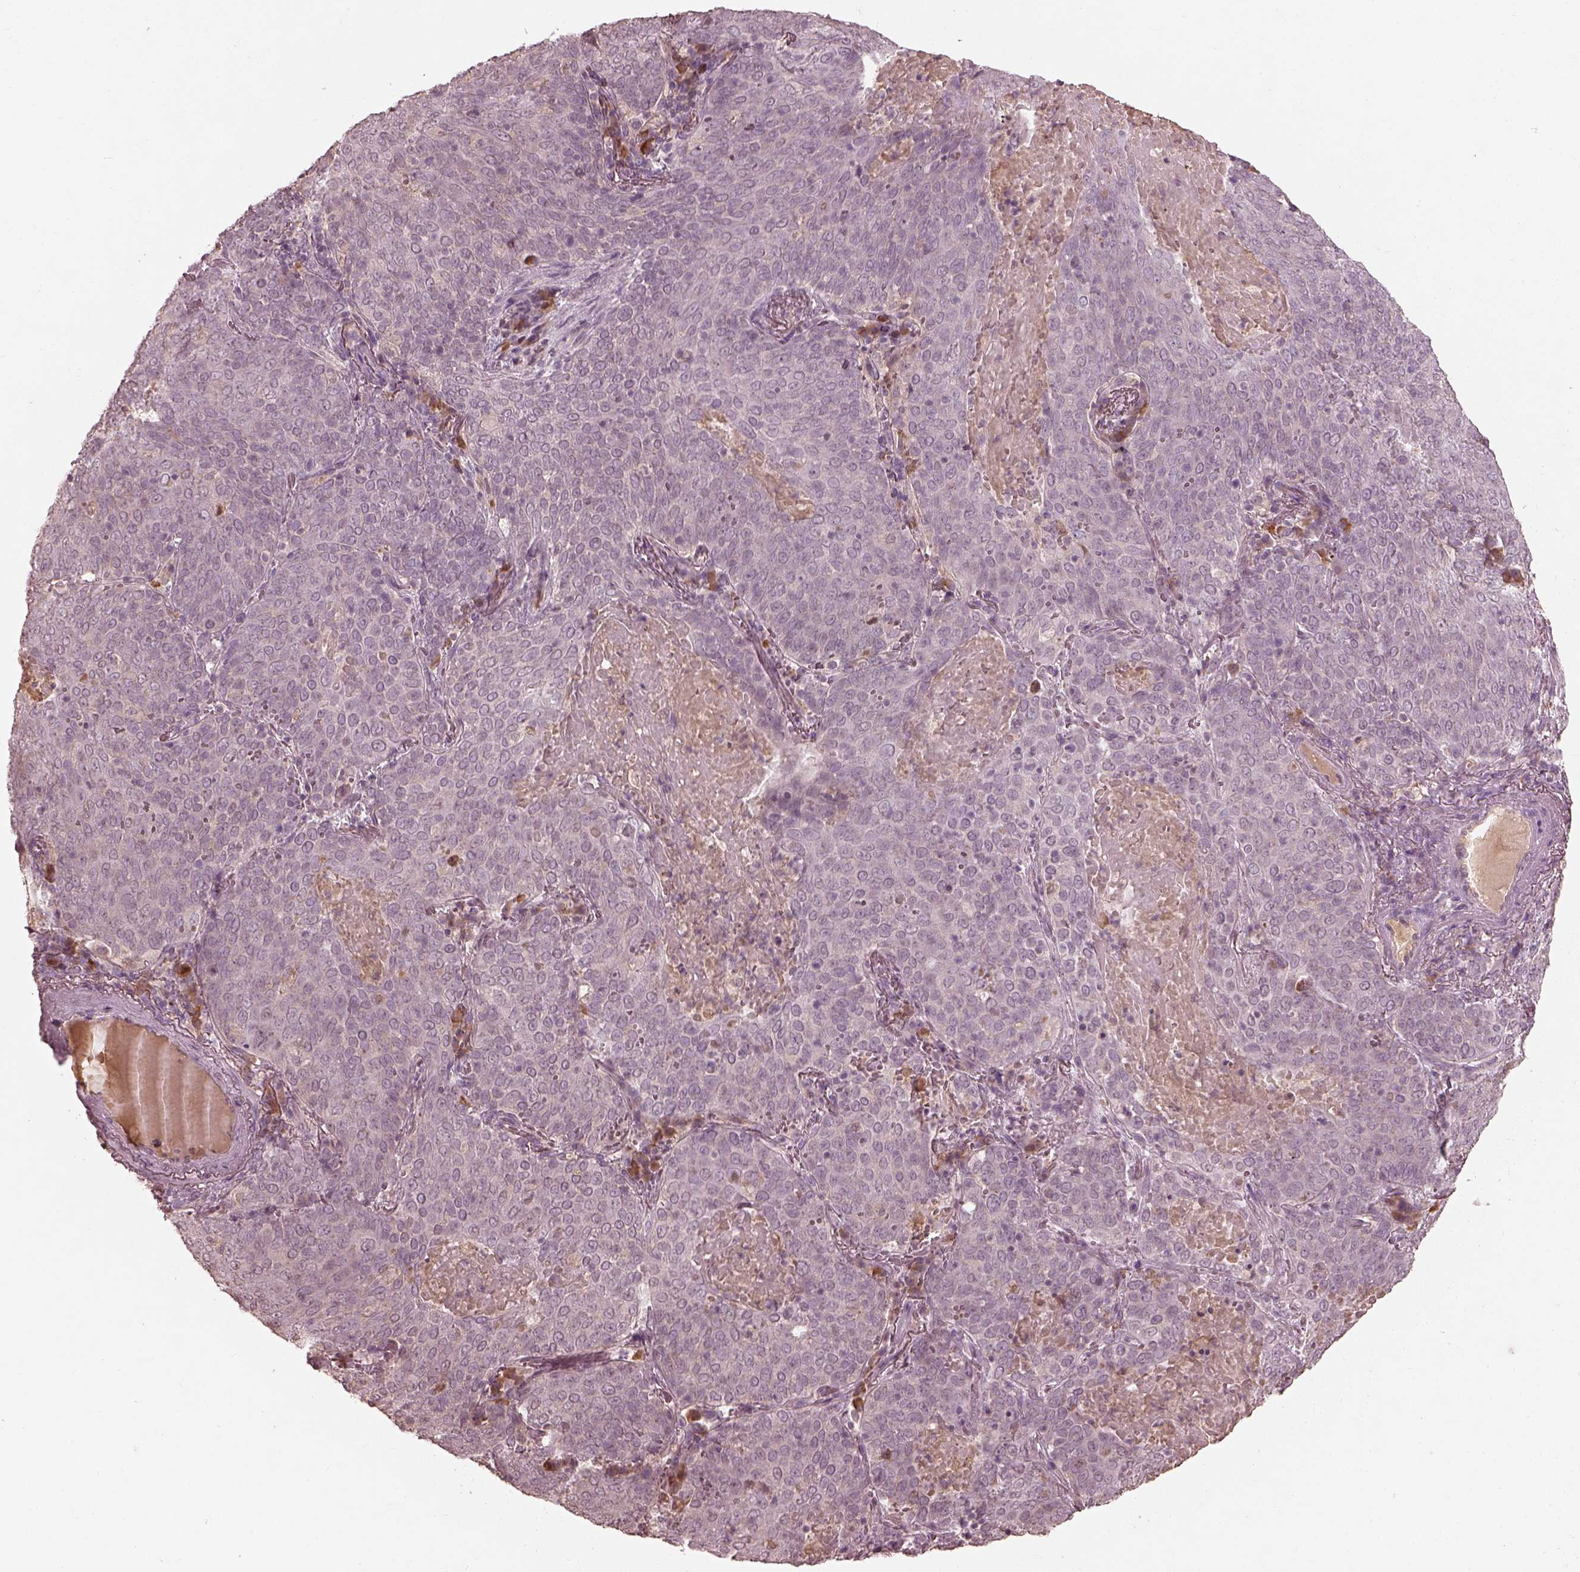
{"staining": {"intensity": "negative", "quantity": "none", "location": "none"}, "tissue": "lung cancer", "cell_type": "Tumor cells", "image_type": "cancer", "snomed": [{"axis": "morphology", "description": "Squamous cell carcinoma, NOS"}, {"axis": "topography", "description": "Lung"}], "caption": "Micrograph shows no protein staining in tumor cells of squamous cell carcinoma (lung) tissue.", "gene": "CALR3", "patient": {"sex": "male", "age": 82}}